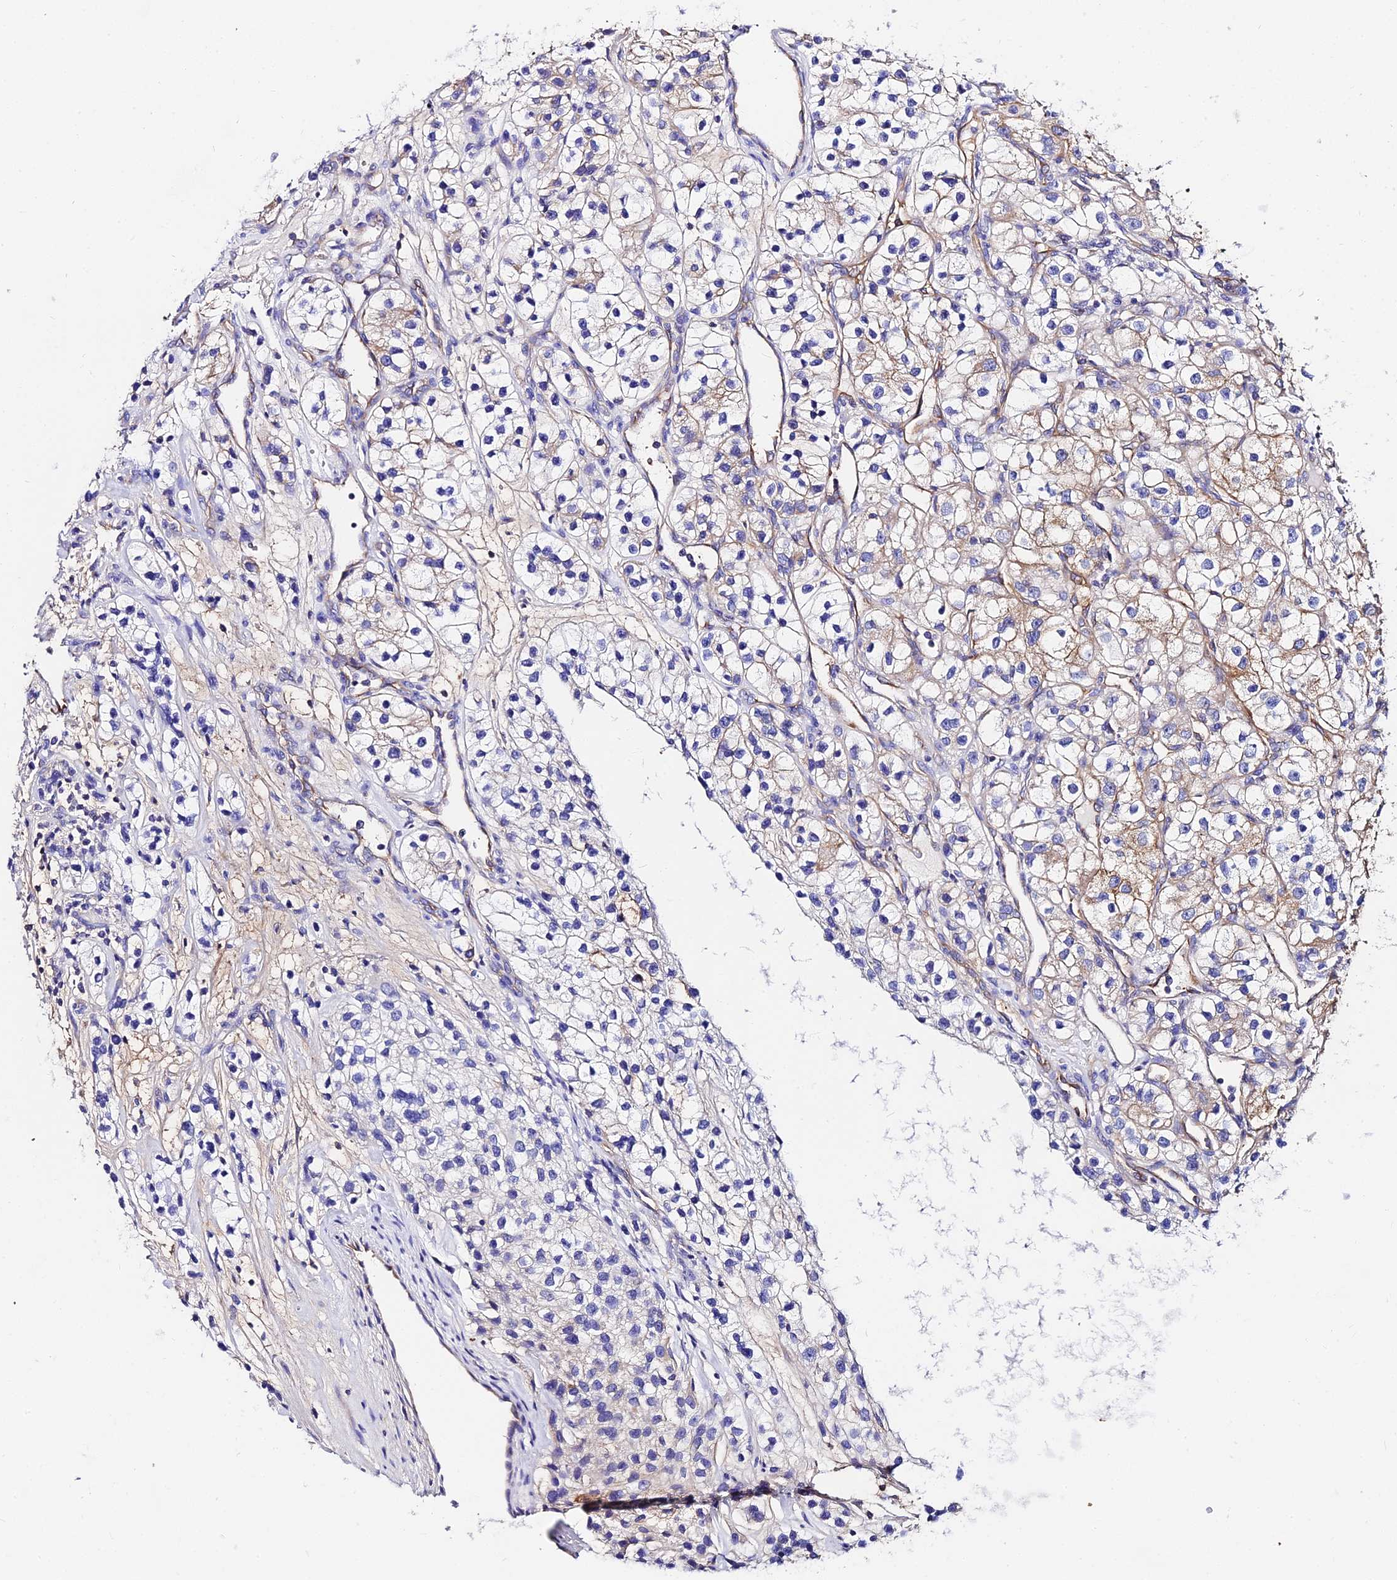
{"staining": {"intensity": "weak", "quantity": "25%-75%", "location": "cytoplasmic/membranous"}, "tissue": "renal cancer", "cell_type": "Tumor cells", "image_type": "cancer", "snomed": [{"axis": "morphology", "description": "Adenocarcinoma, NOS"}, {"axis": "topography", "description": "Kidney"}], "caption": "IHC of renal cancer (adenocarcinoma) reveals low levels of weak cytoplasmic/membranous staining in approximately 25%-75% of tumor cells.", "gene": "DAW1", "patient": {"sex": "female", "age": 57}}